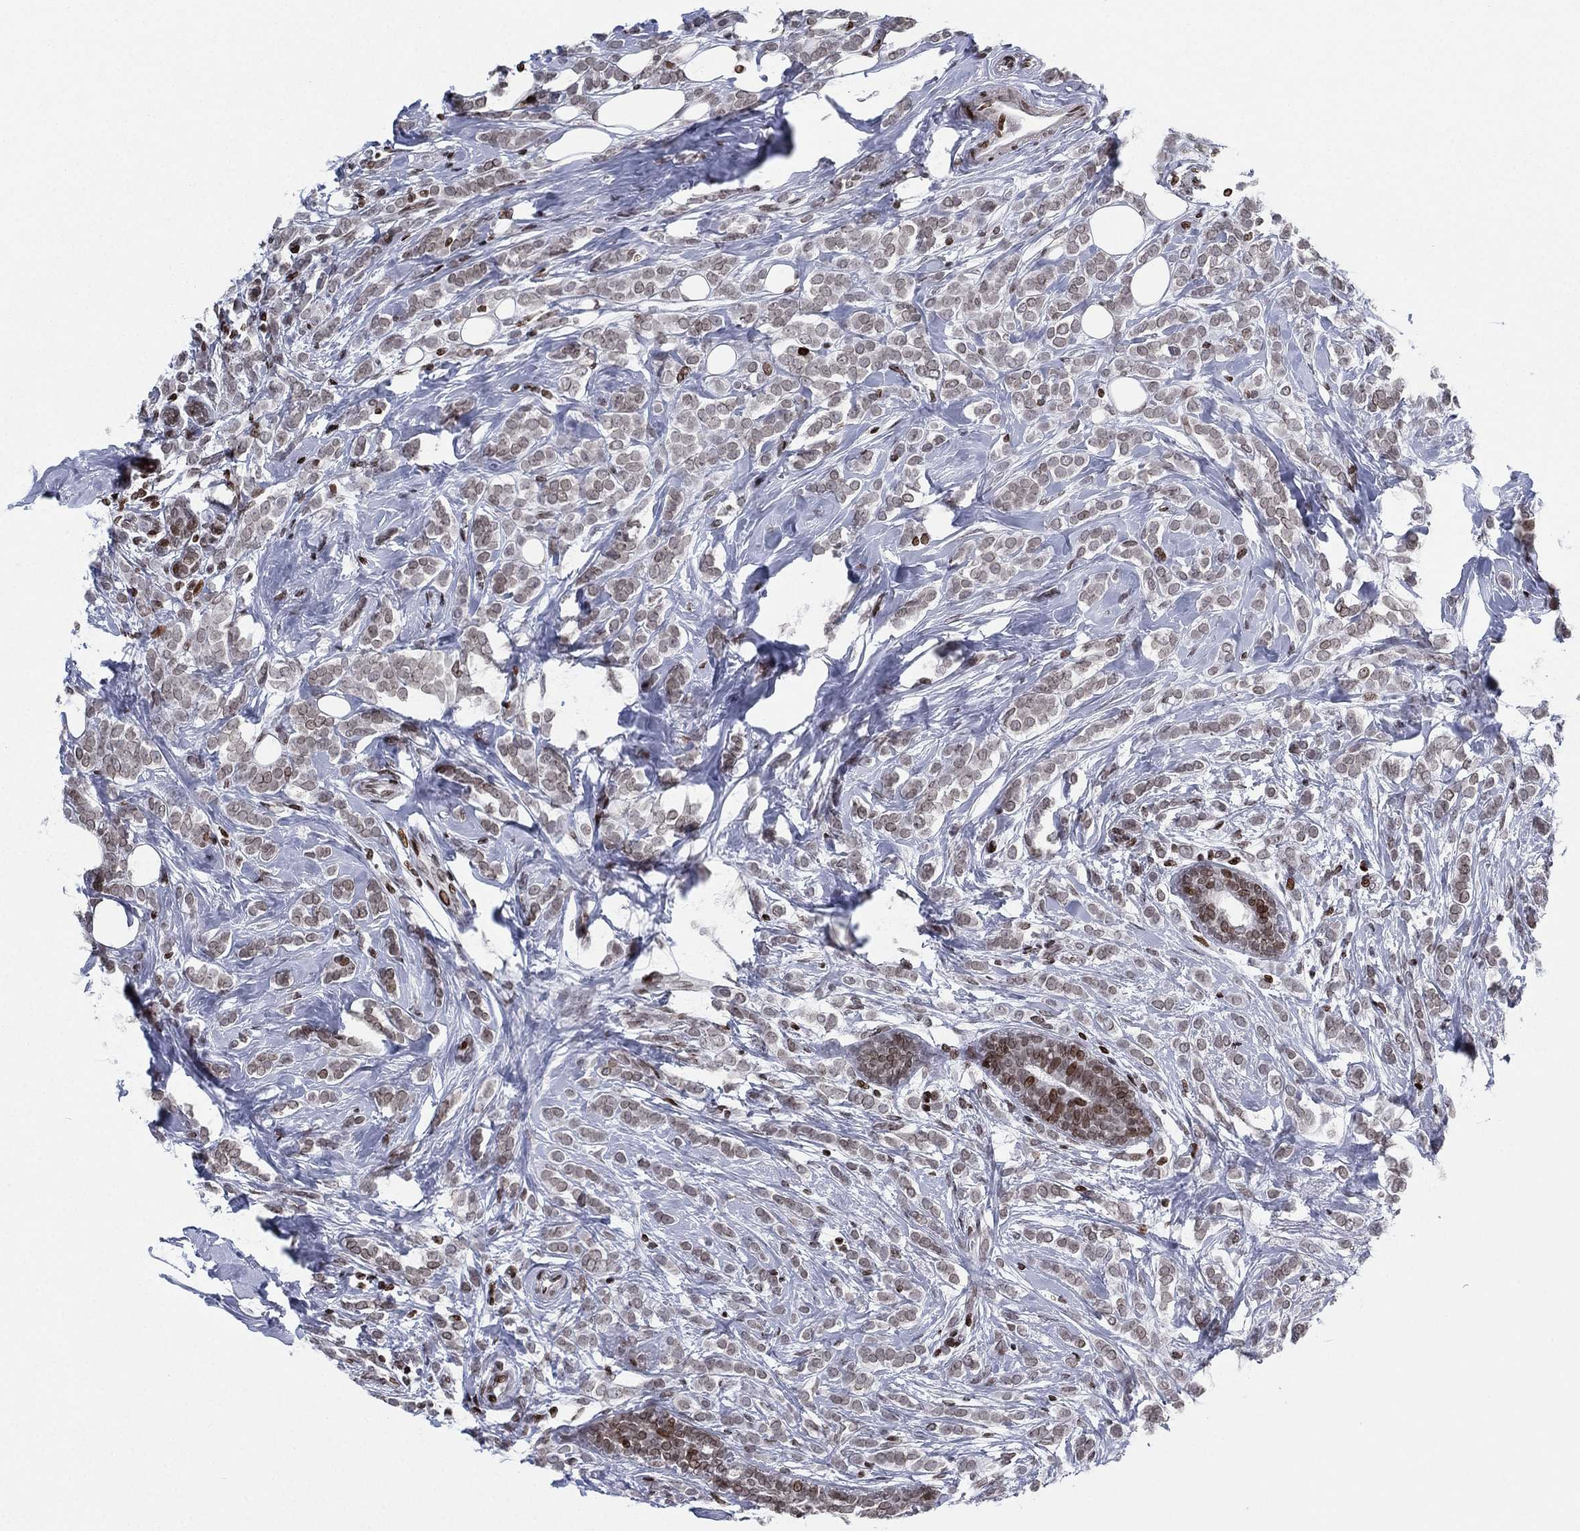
{"staining": {"intensity": "weak", "quantity": "25%-75%", "location": "nuclear"}, "tissue": "breast cancer", "cell_type": "Tumor cells", "image_type": "cancer", "snomed": [{"axis": "morphology", "description": "Lobular carcinoma"}, {"axis": "topography", "description": "Breast"}], "caption": "Immunohistochemical staining of breast lobular carcinoma reveals weak nuclear protein expression in about 25%-75% of tumor cells.", "gene": "MFSD14A", "patient": {"sex": "female", "age": 49}}